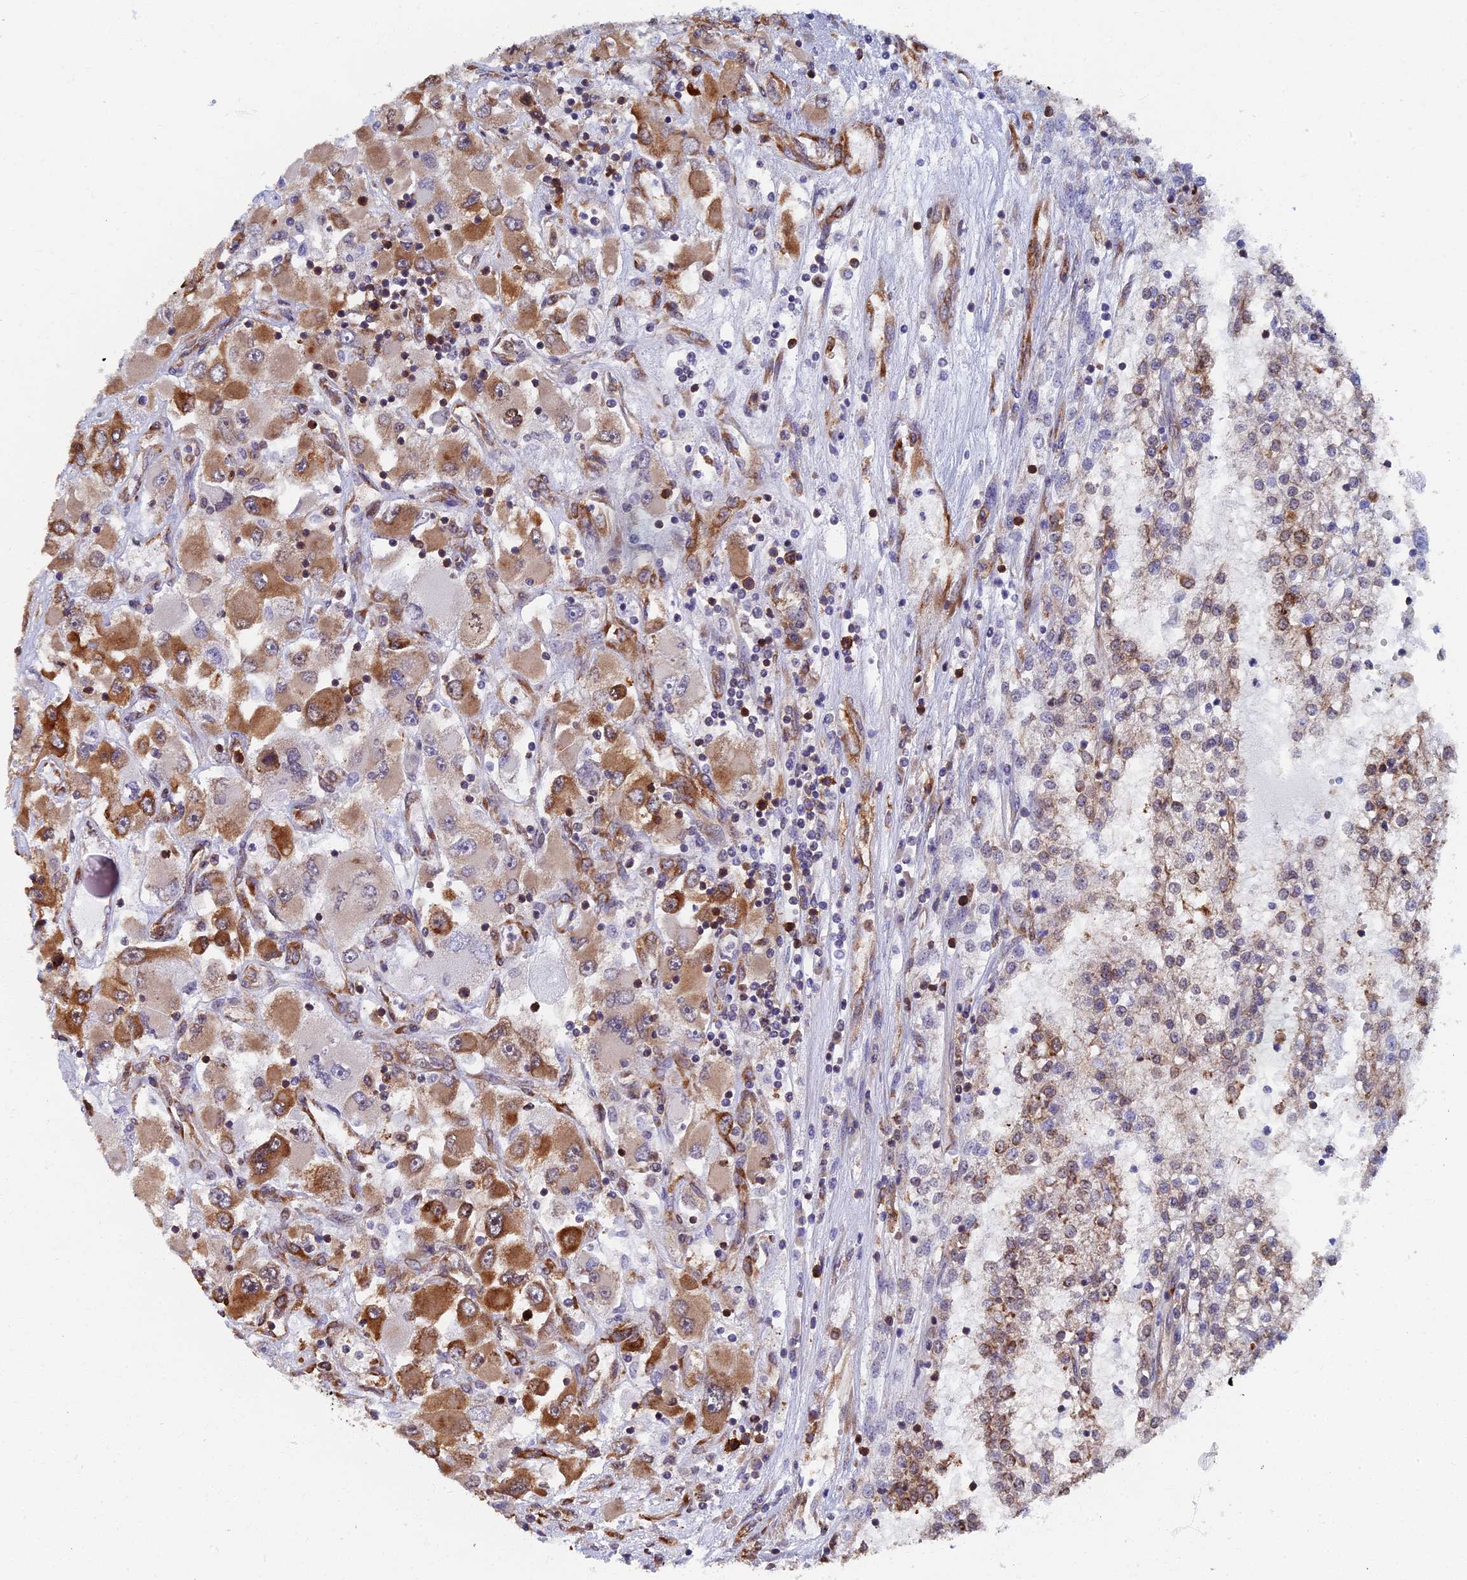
{"staining": {"intensity": "strong", "quantity": "25%-75%", "location": "cytoplasmic/membranous"}, "tissue": "renal cancer", "cell_type": "Tumor cells", "image_type": "cancer", "snomed": [{"axis": "morphology", "description": "Adenocarcinoma, NOS"}, {"axis": "topography", "description": "Kidney"}], "caption": "Human adenocarcinoma (renal) stained for a protein (brown) reveals strong cytoplasmic/membranous positive expression in about 25%-75% of tumor cells.", "gene": "YBX1", "patient": {"sex": "female", "age": 52}}